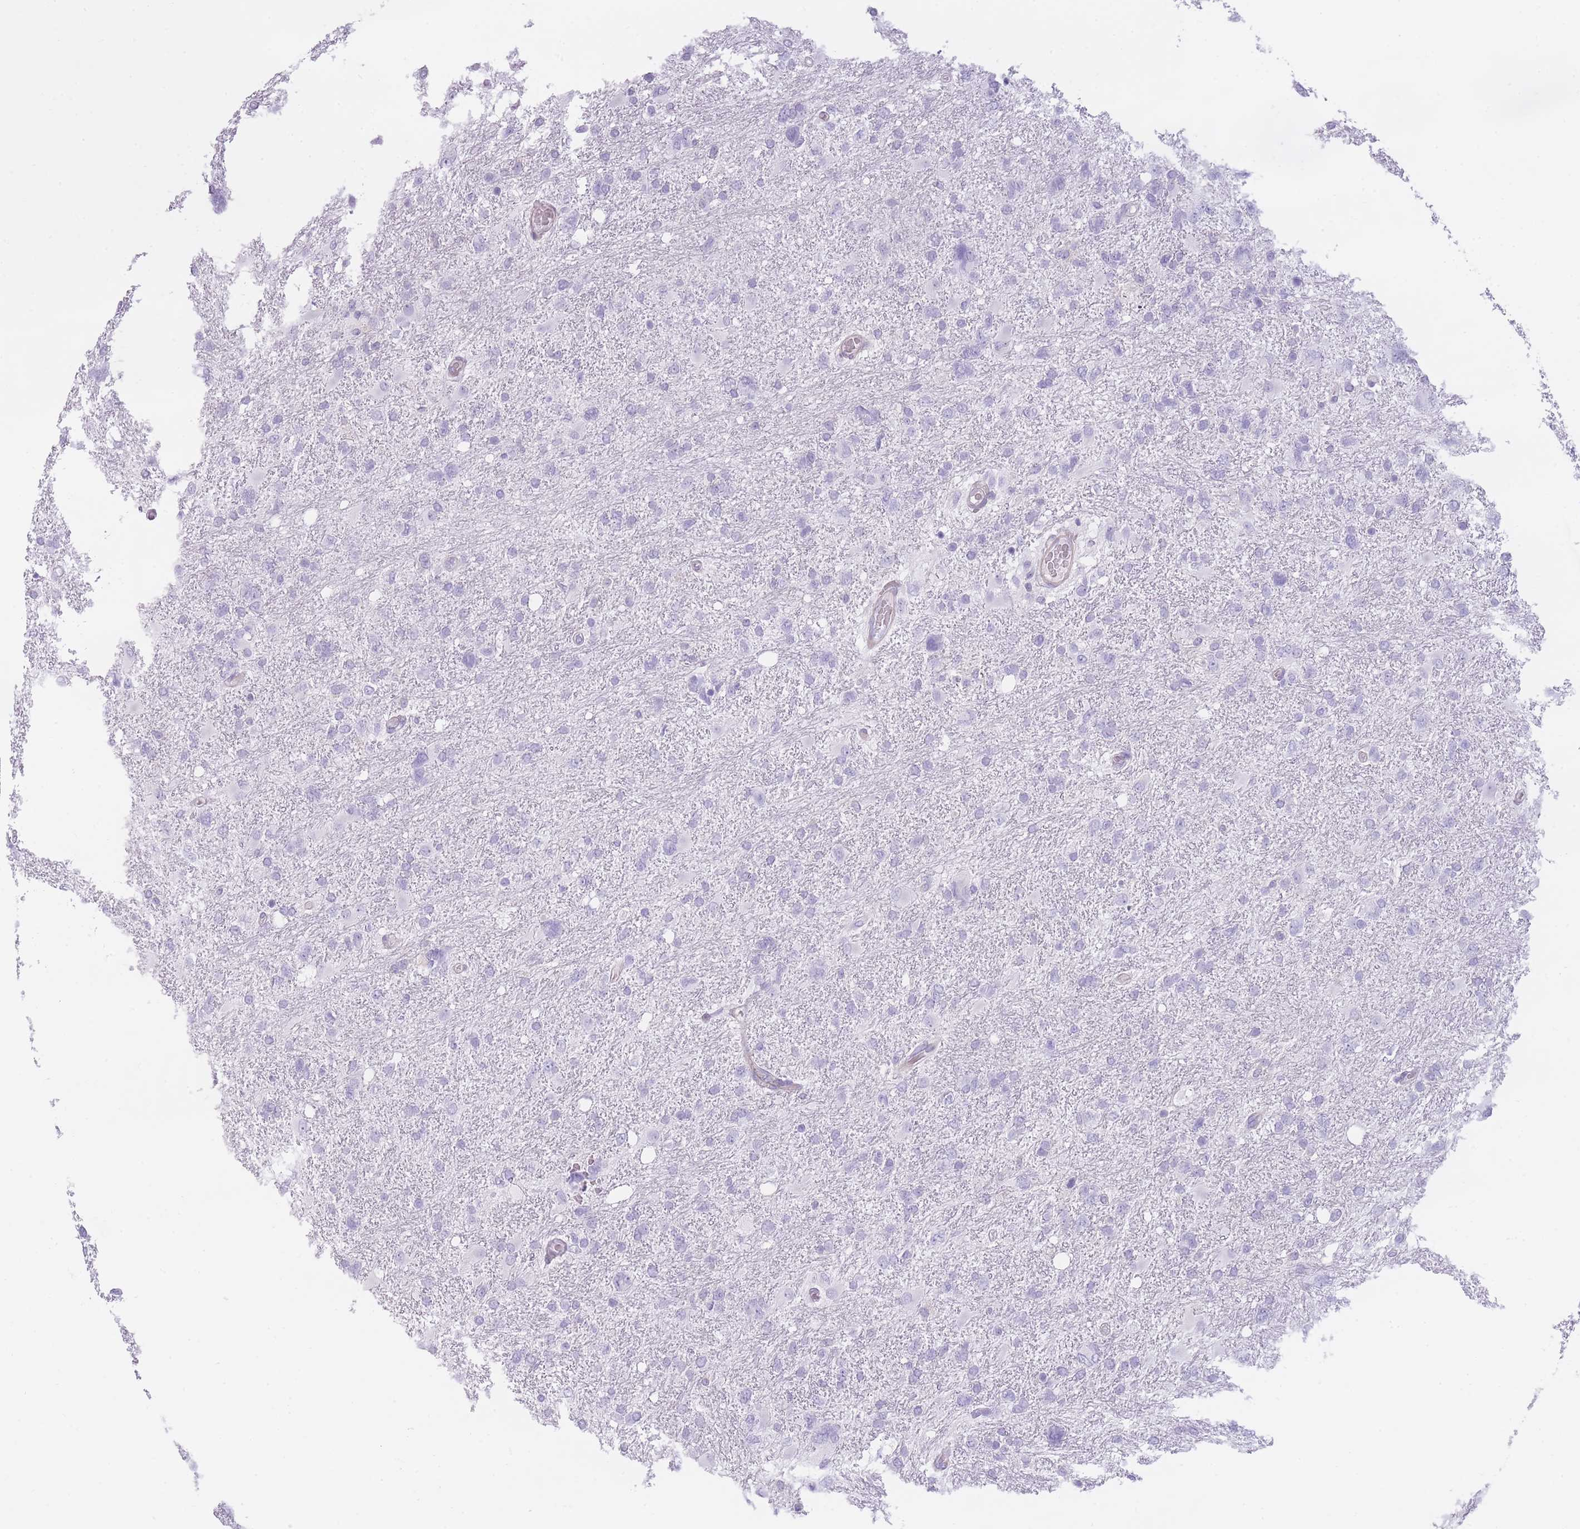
{"staining": {"intensity": "negative", "quantity": "none", "location": "none"}, "tissue": "glioma", "cell_type": "Tumor cells", "image_type": "cancer", "snomed": [{"axis": "morphology", "description": "Glioma, malignant, High grade"}, {"axis": "topography", "description": "Brain"}], "caption": "Immunohistochemistry (IHC) of malignant high-grade glioma reveals no positivity in tumor cells.", "gene": "GGT1", "patient": {"sex": "male", "age": 61}}